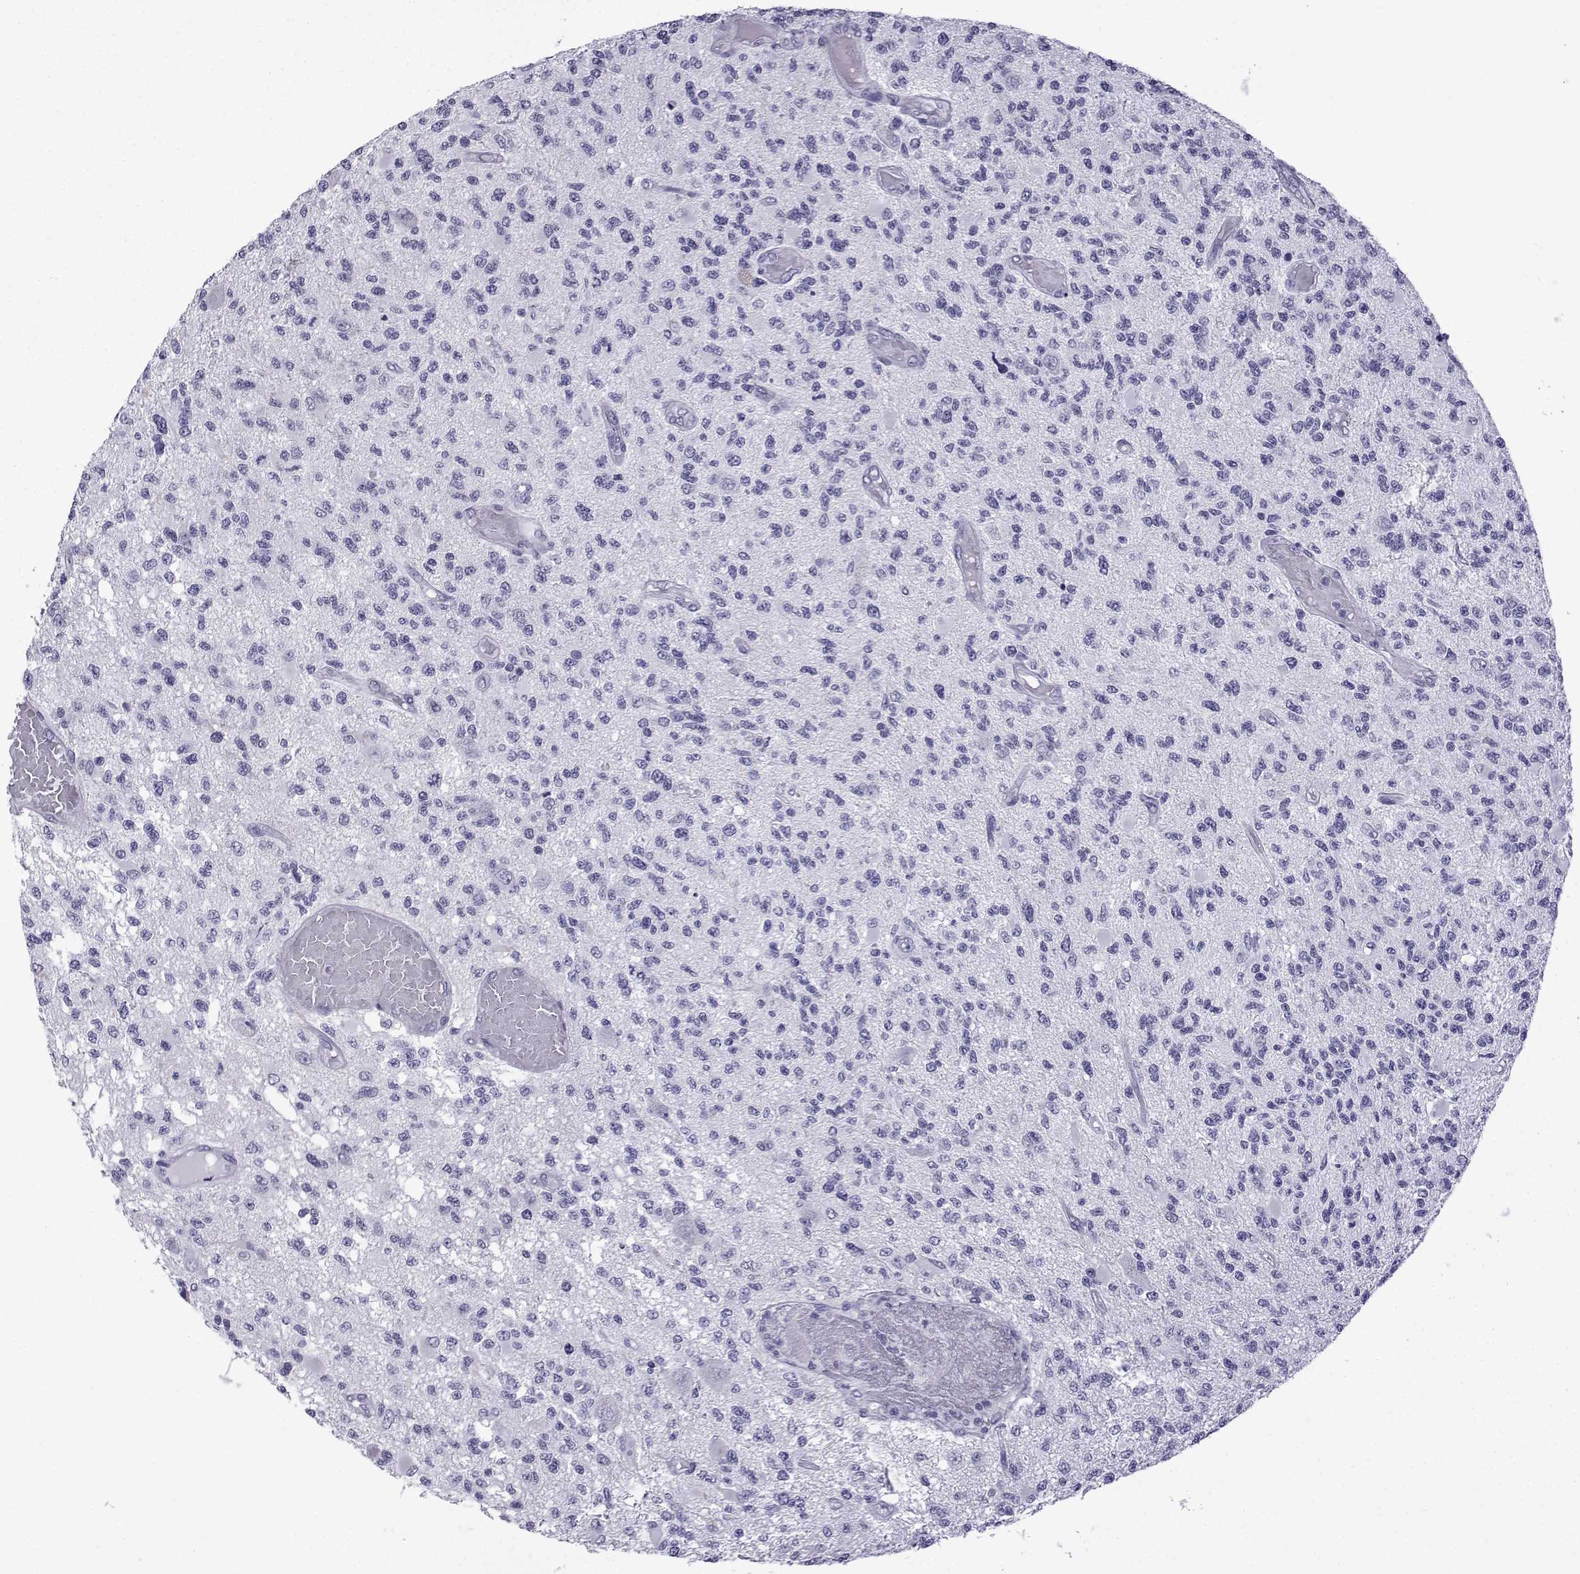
{"staining": {"intensity": "negative", "quantity": "none", "location": "none"}, "tissue": "glioma", "cell_type": "Tumor cells", "image_type": "cancer", "snomed": [{"axis": "morphology", "description": "Glioma, malignant, High grade"}, {"axis": "topography", "description": "Brain"}], "caption": "The immunohistochemistry micrograph has no significant positivity in tumor cells of glioma tissue. (DAB IHC with hematoxylin counter stain).", "gene": "MRGBP", "patient": {"sex": "female", "age": 63}}